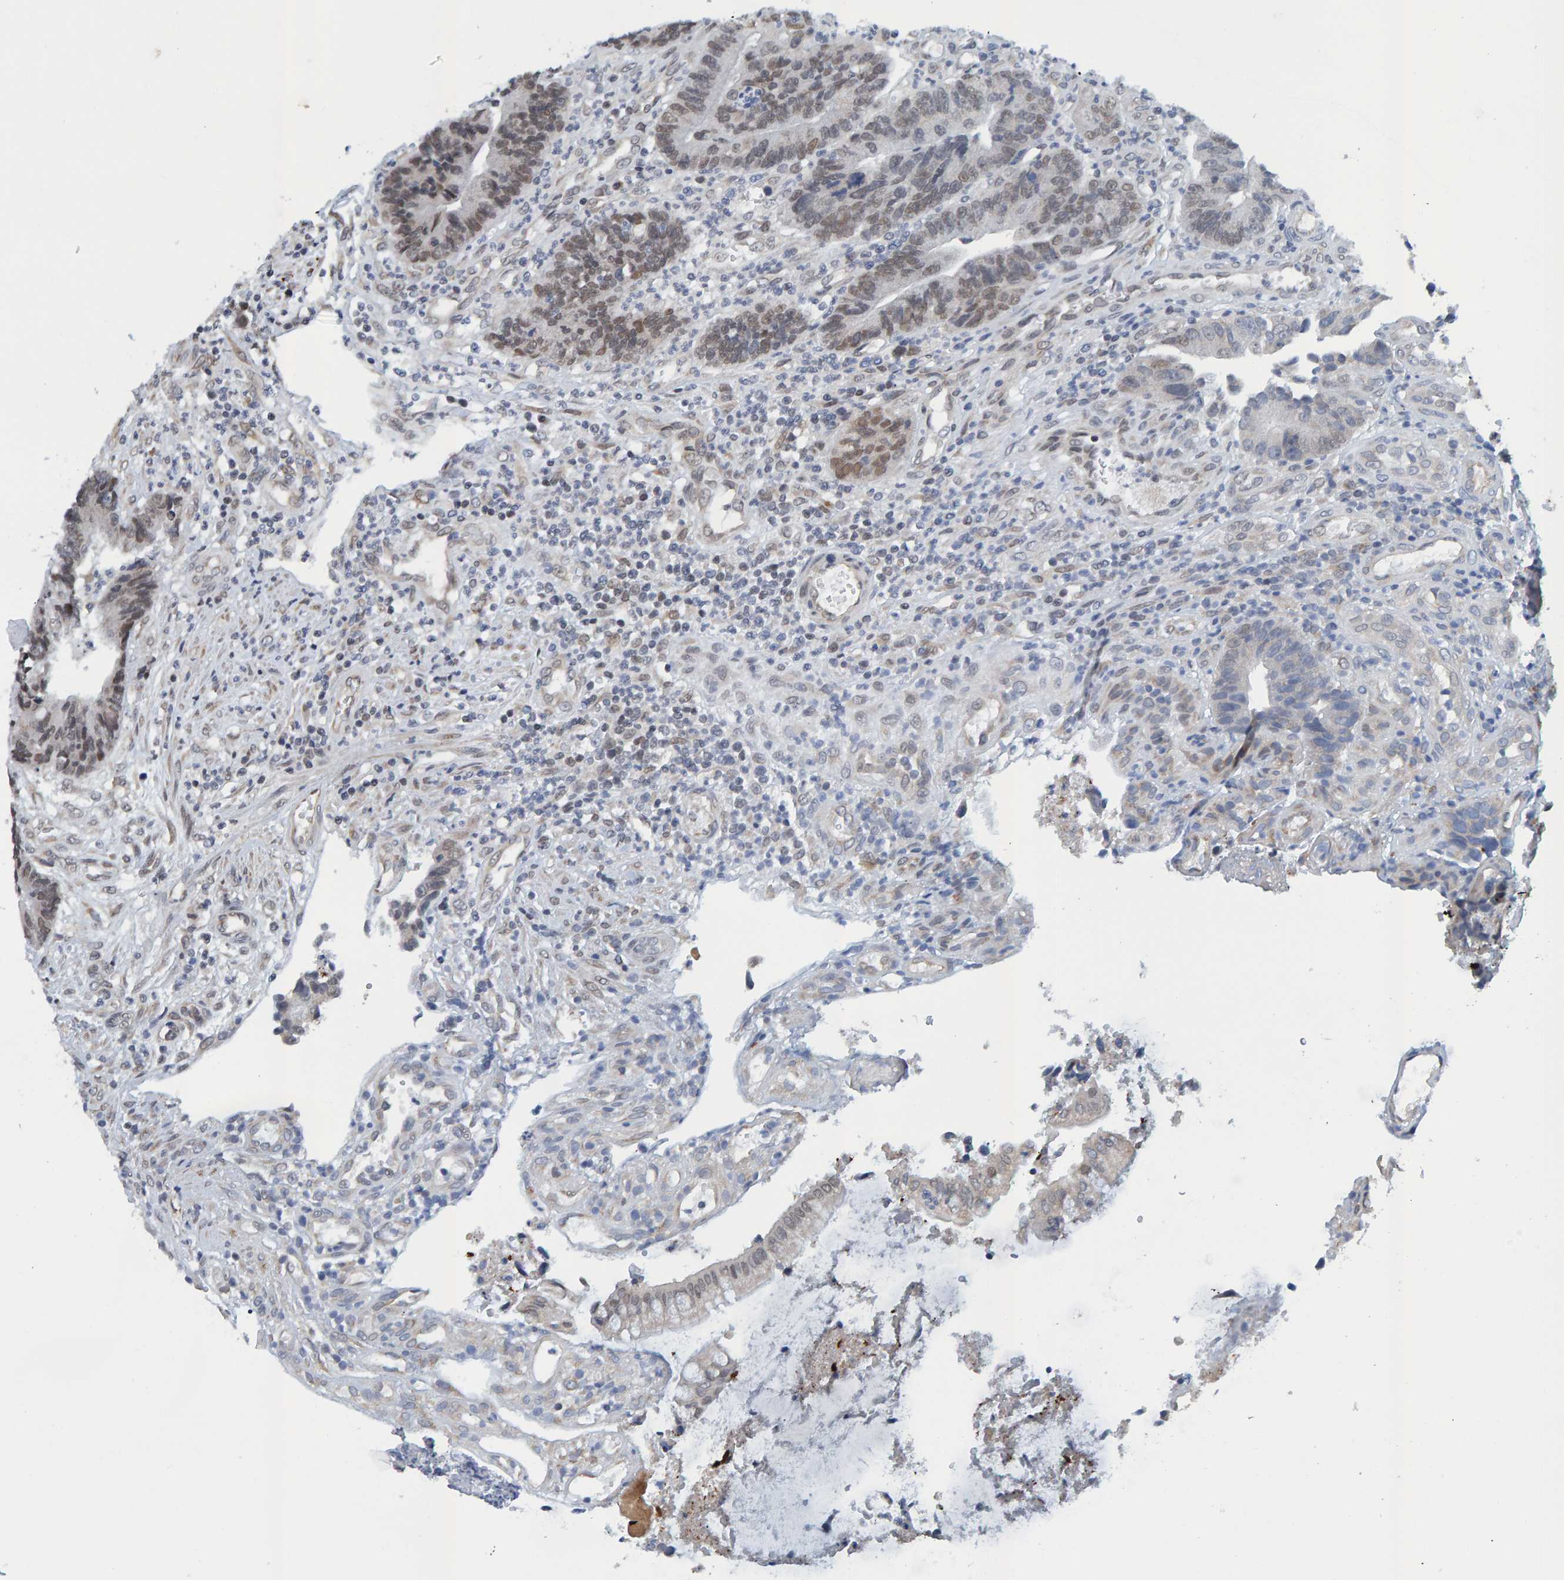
{"staining": {"intensity": "weak", "quantity": ">75%", "location": "nuclear"}, "tissue": "colorectal cancer", "cell_type": "Tumor cells", "image_type": "cancer", "snomed": [{"axis": "morphology", "description": "Adenocarcinoma, NOS"}, {"axis": "topography", "description": "Rectum"}], "caption": "About >75% of tumor cells in human adenocarcinoma (colorectal) display weak nuclear protein expression as visualized by brown immunohistochemical staining.", "gene": "SCRN2", "patient": {"sex": "male", "age": 84}}